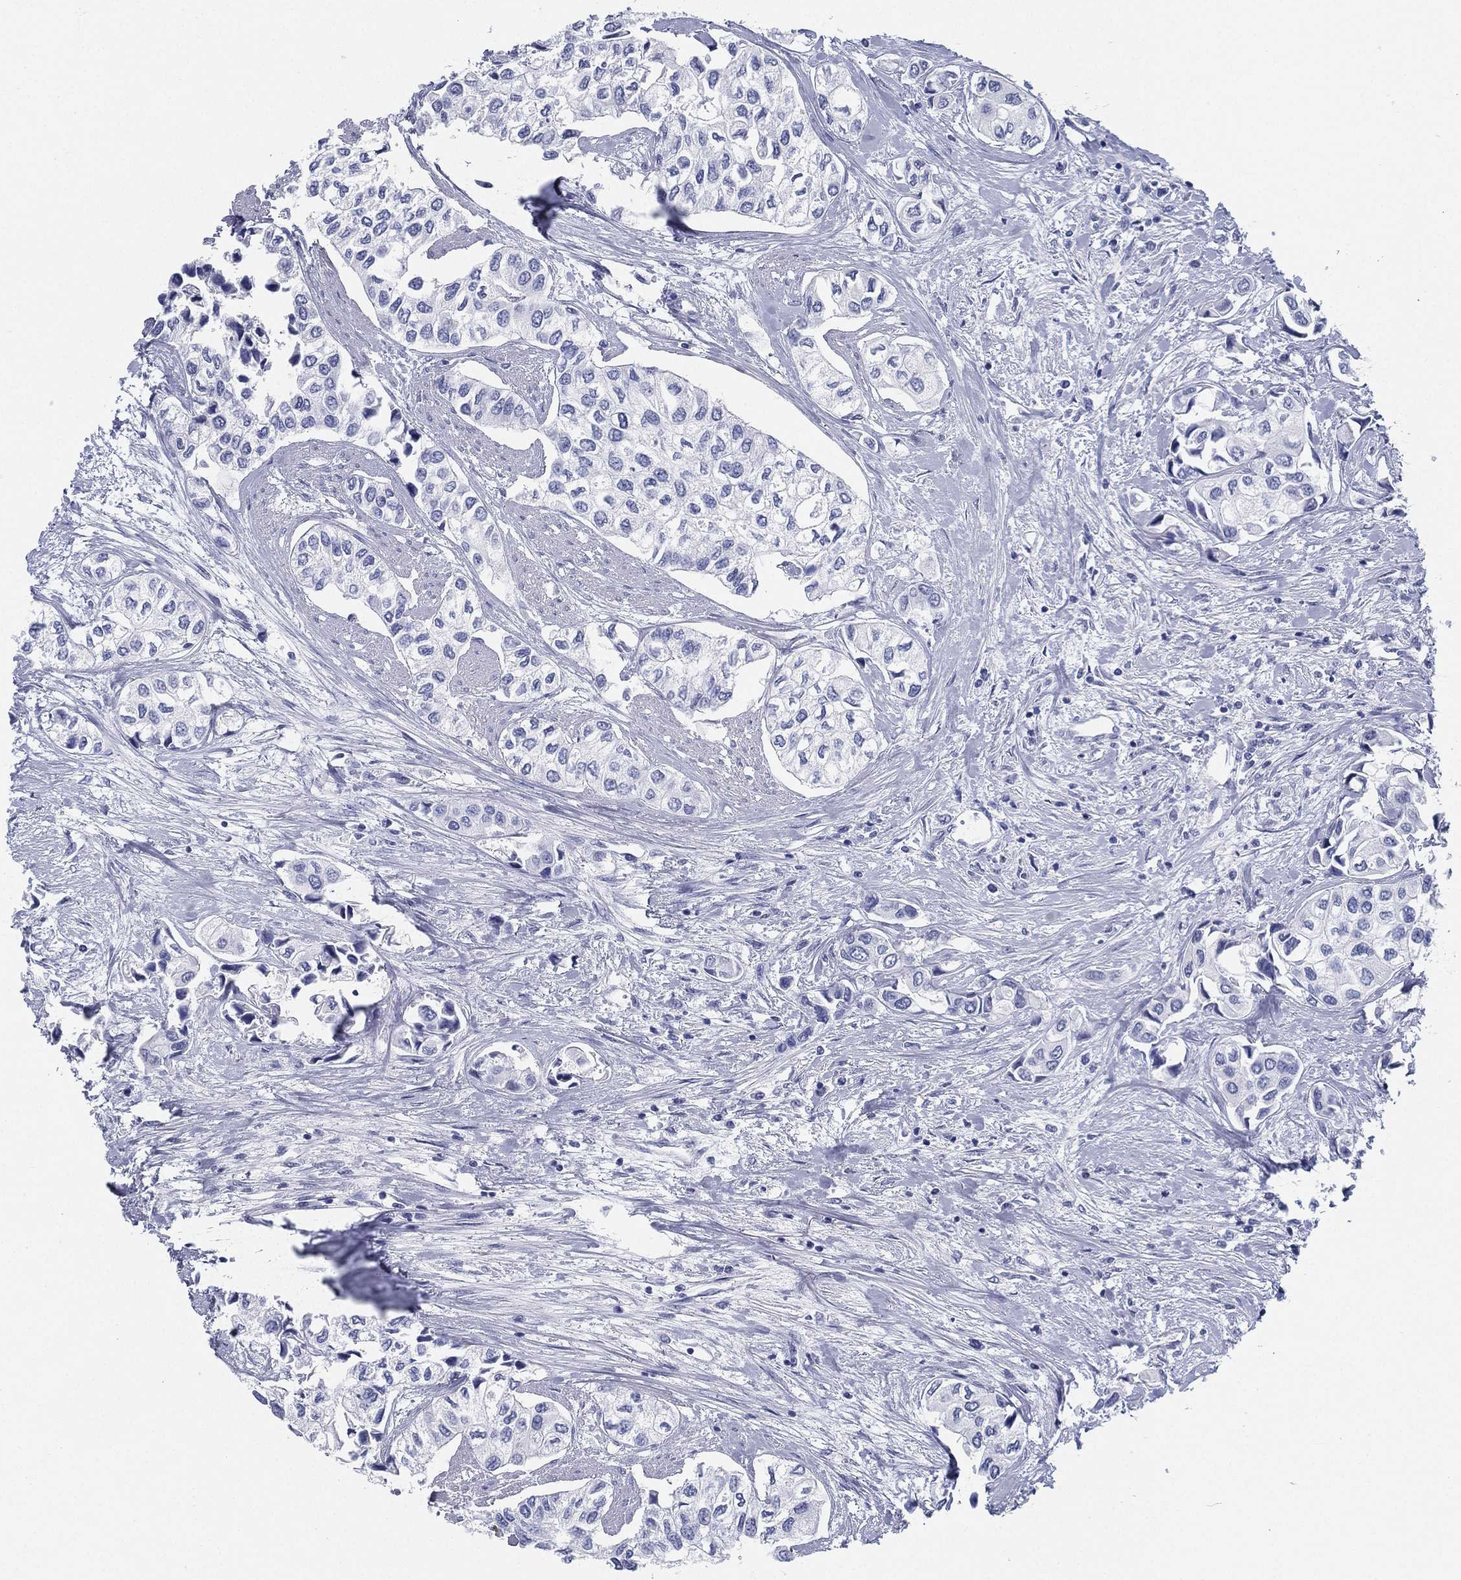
{"staining": {"intensity": "negative", "quantity": "none", "location": "none"}, "tissue": "urothelial cancer", "cell_type": "Tumor cells", "image_type": "cancer", "snomed": [{"axis": "morphology", "description": "Urothelial carcinoma, High grade"}, {"axis": "topography", "description": "Urinary bladder"}], "caption": "The micrograph reveals no staining of tumor cells in high-grade urothelial carcinoma.", "gene": "ATP1B2", "patient": {"sex": "male", "age": 73}}